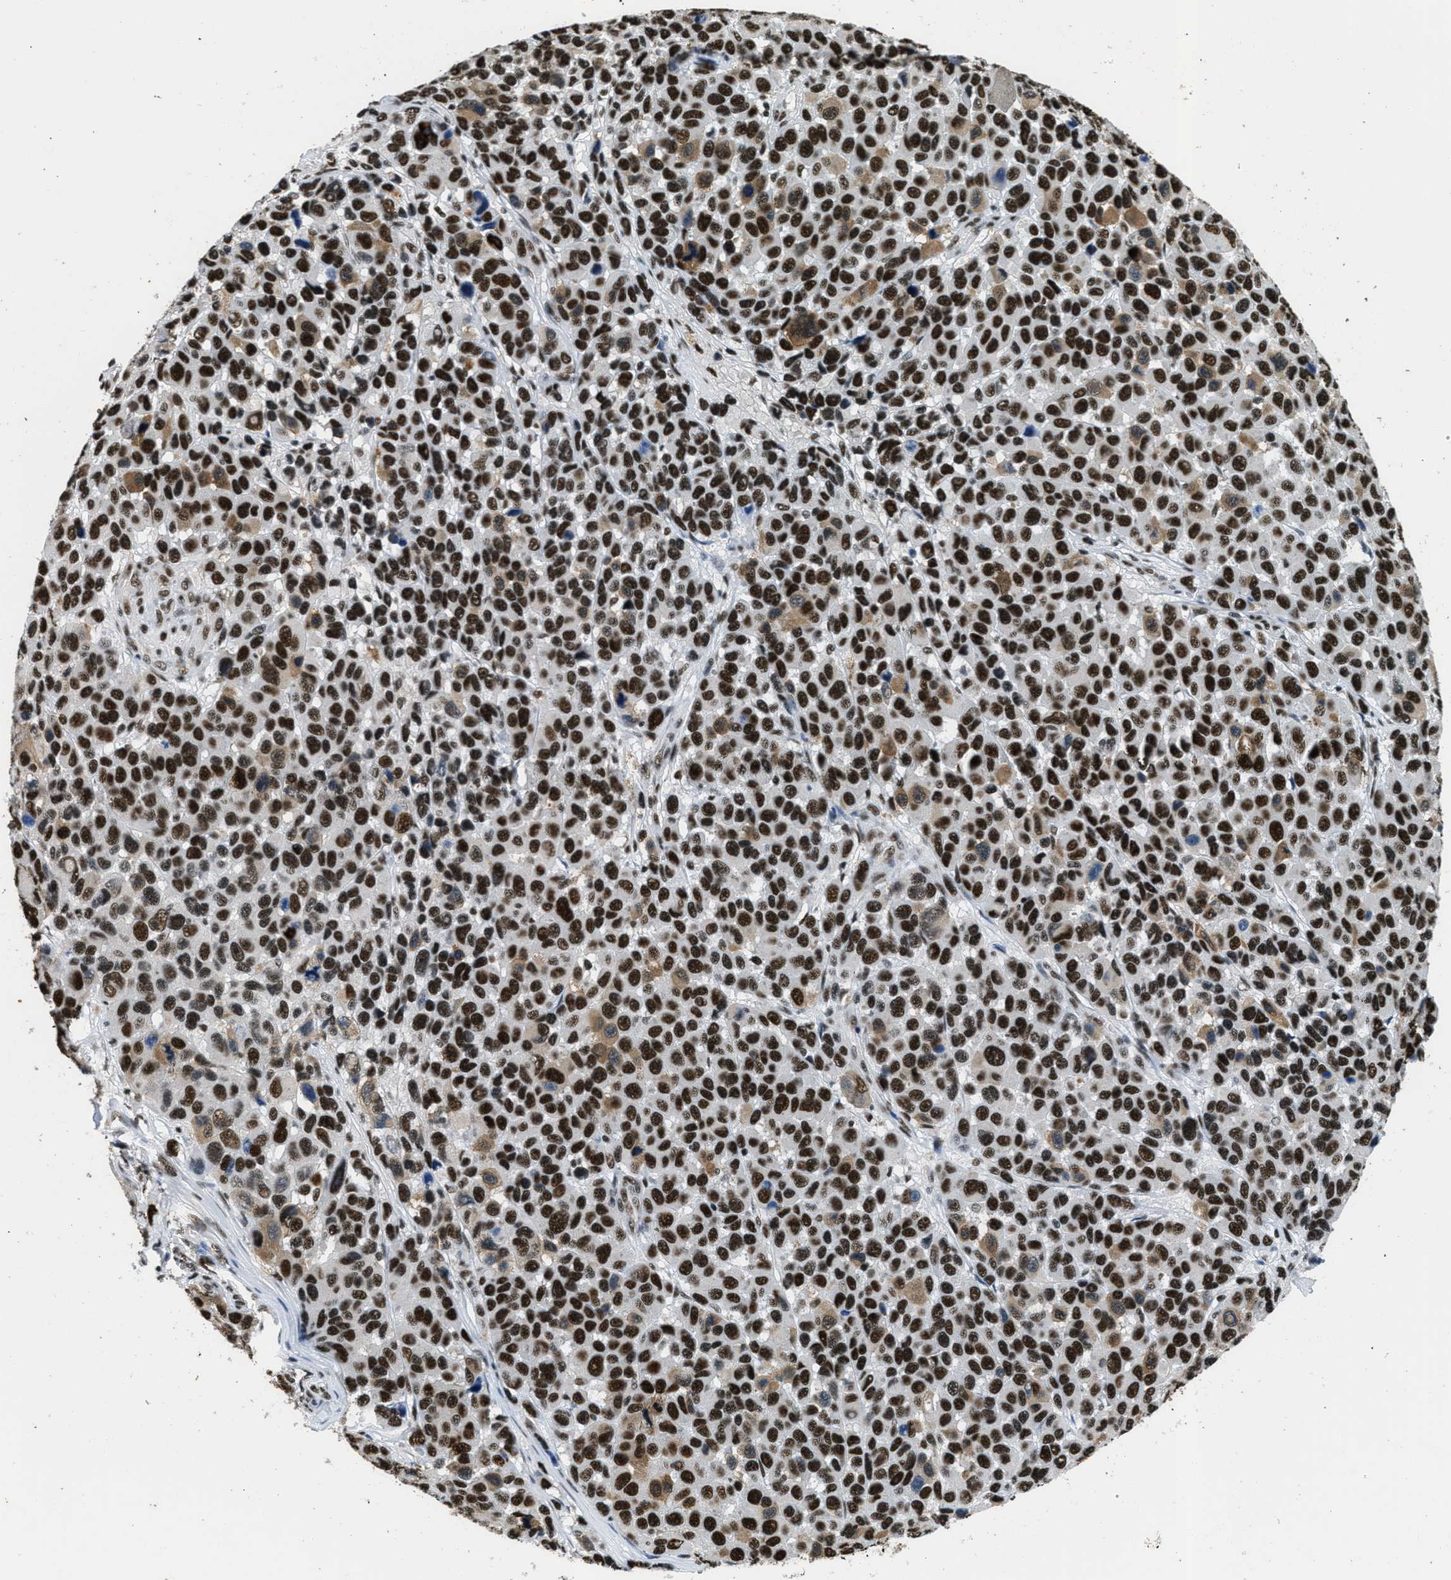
{"staining": {"intensity": "strong", "quantity": ">75%", "location": "nuclear"}, "tissue": "melanoma", "cell_type": "Tumor cells", "image_type": "cancer", "snomed": [{"axis": "morphology", "description": "Malignant melanoma, NOS"}, {"axis": "topography", "description": "Skin"}], "caption": "Malignant melanoma stained with a brown dye demonstrates strong nuclear positive positivity in approximately >75% of tumor cells.", "gene": "SSB", "patient": {"sex": "male", "age": 53}}